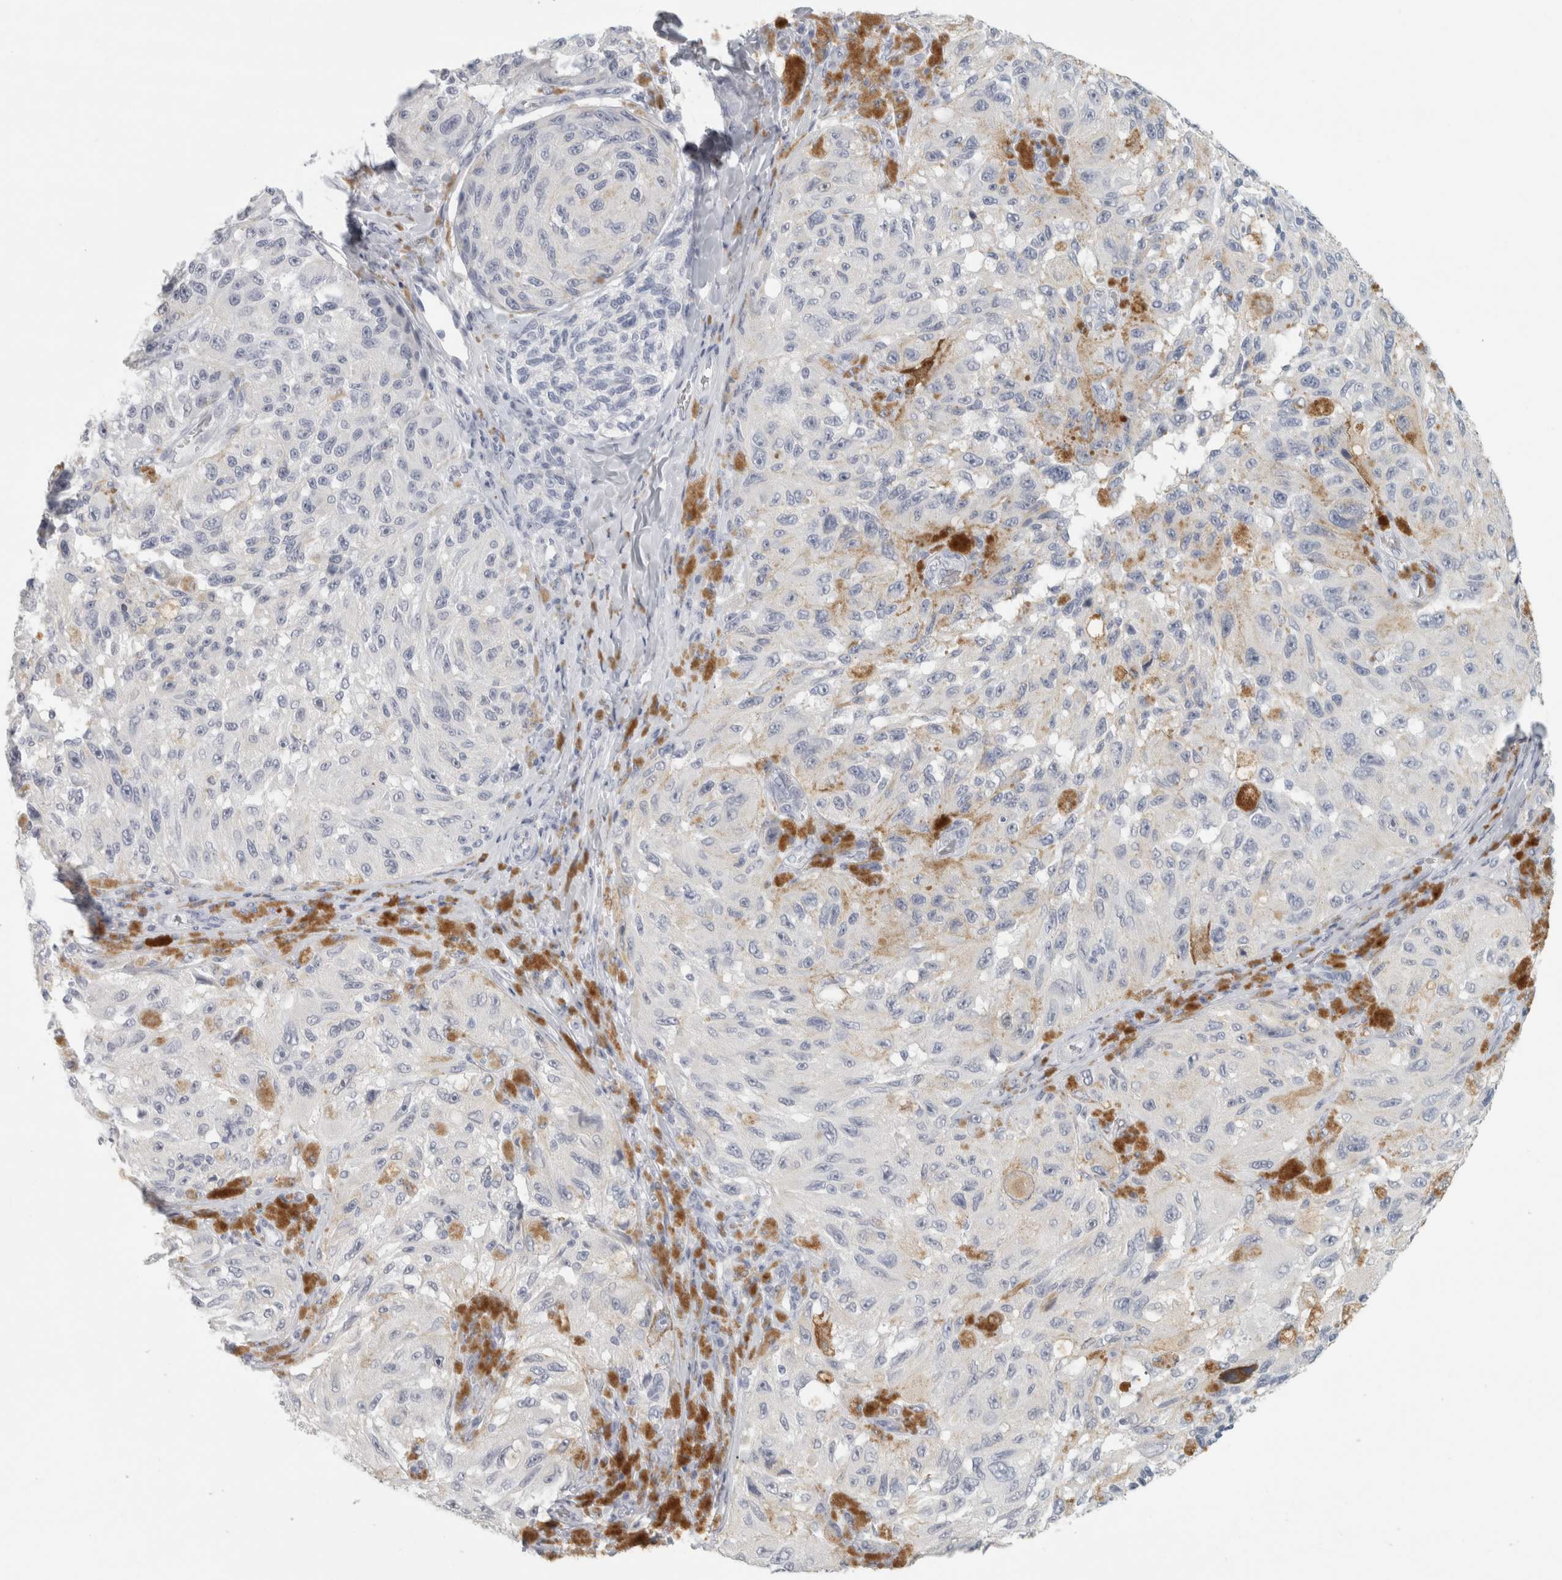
{"staining": {"intensity": "negative", "quantity": "none", "location": "none"}, "tissue": "melanoma", "cell_type": "Tumor cells", "image_type": "cancer", "snomed": [{"axis": "morphology", "description": "Malignant melanoma, NOS"}, {"axis": "topography", "description": "Skin"}], "caption": "Photomicrograph shows no significant protein positivity in tumor cells of melanoma.", "gene": "SLC28A3", "patient": {"sex": "female", "age": 73}}